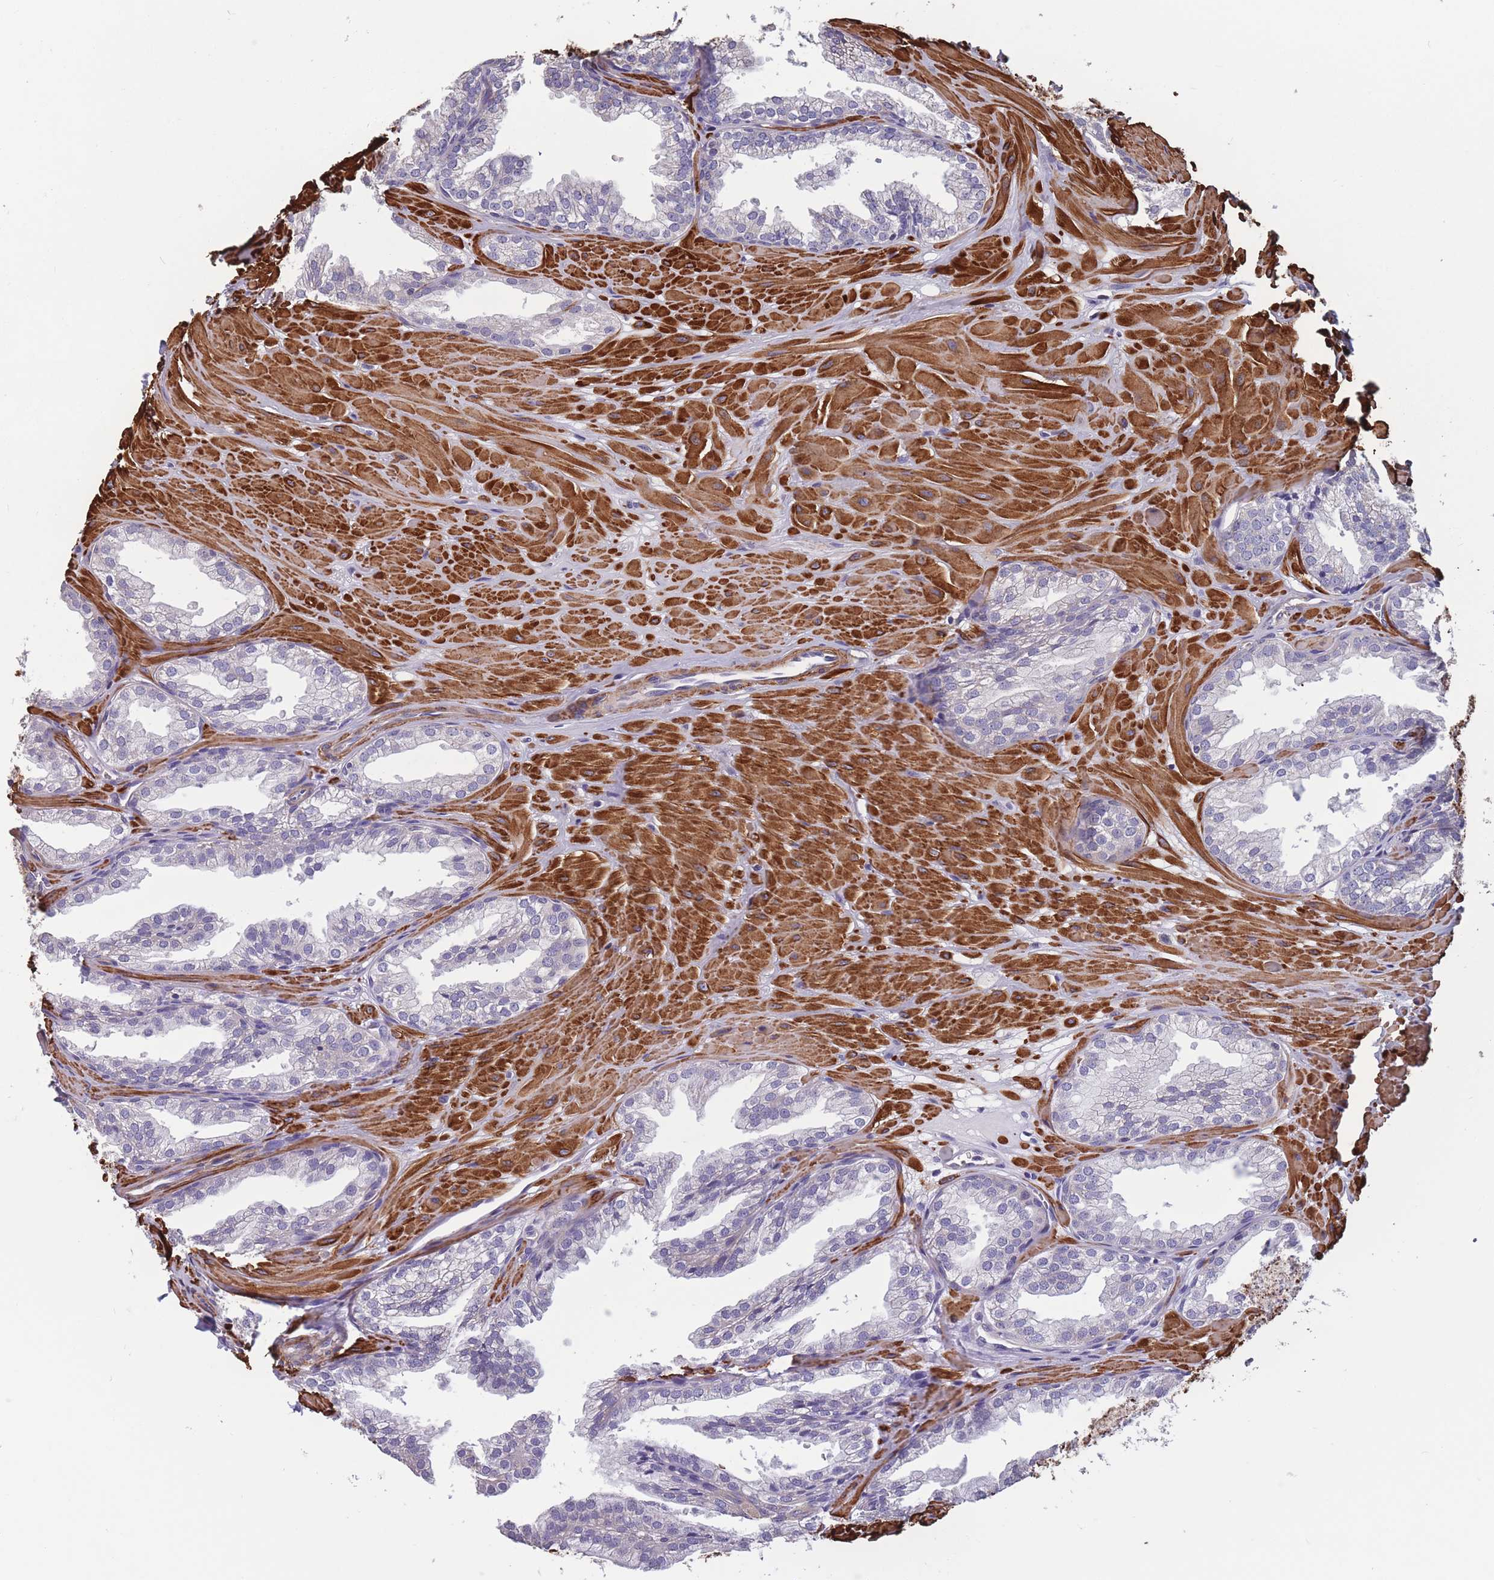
{"staining": {"intensity": "negative", "quantity": "none", "location": "none"}, "tissue": "prostate", "cell_type": "Glandular cells", "image_type": "normal", "snomed": [{"axis": "morphology", "description": "Normal tissue, NOS"}, {"axis": "topography", "description": "Prostate"}, {"axis": "topography", "description": "Peripheral nerve tissue"}], "caption": "This is an immunohistochemistry histopathology image of benign prostate. There is no positivity in glandular cells.", "gene": "TOMM40L", "patient": {"sex": "male", "age": 55}}